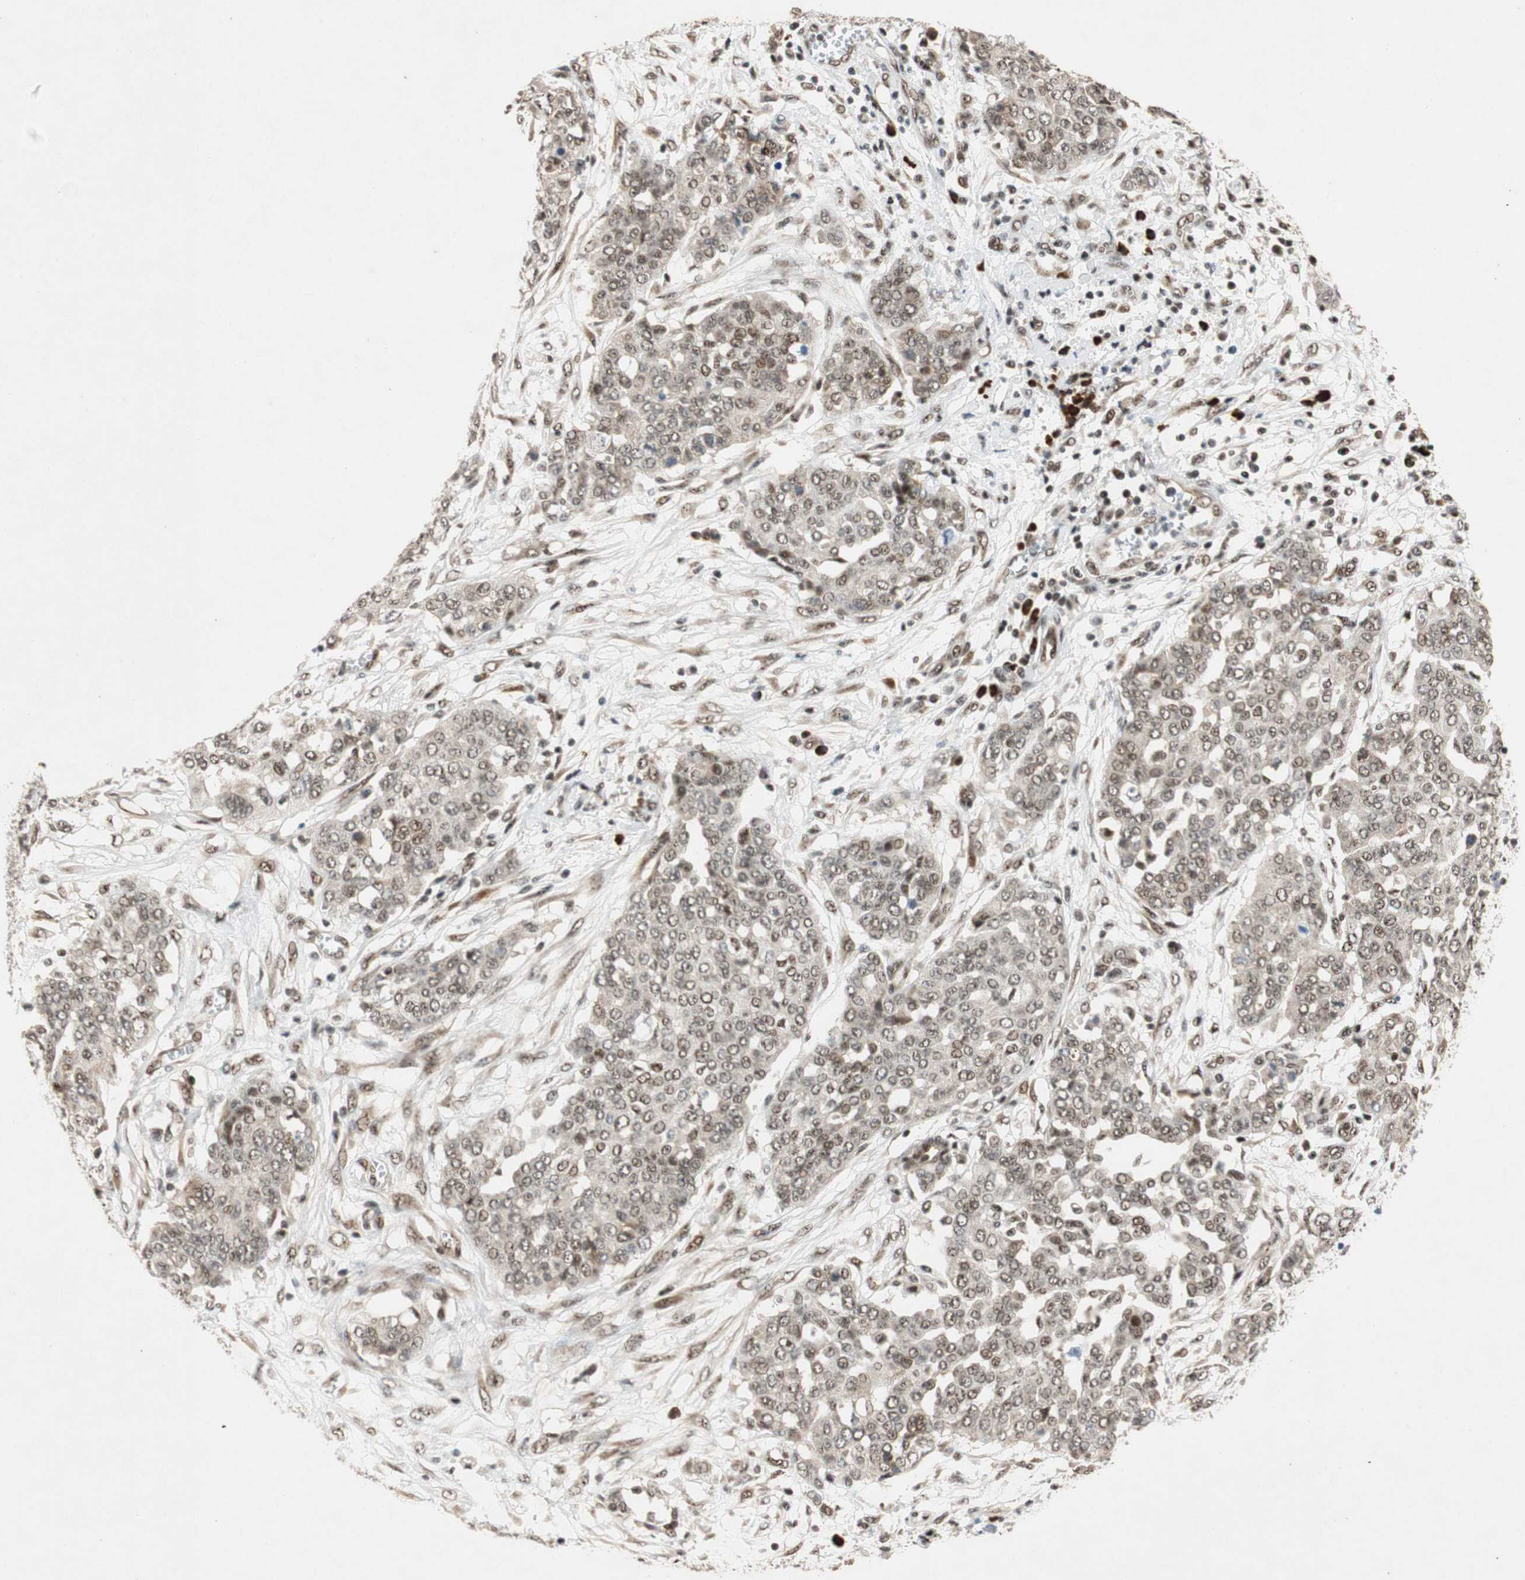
{"staining": {"intensity": "weak", "quantity": ">75%", "location": "nuclear"}, "tissue": "ovarian cancer", "cell_type": "Tumor cells", "image_type": "cancer", "snomed": [{"axis": "morphology", "description": "Cystadenocarcinoma, serous, NOS"}, {"axis": "topography", "description": "Soft tissue"}, {"axis": "topography", "description": "Ovary"}], "caption": "Immunohistochemistry (IHC) image of ovarian serous cystadenocarcinoma stained for a protein (brown), which displays low levels of weak nuclear staining in approximately >75% of tumor cells.", "gene": "NCBP3", "patient": {"sex": "female", "age": 57}}